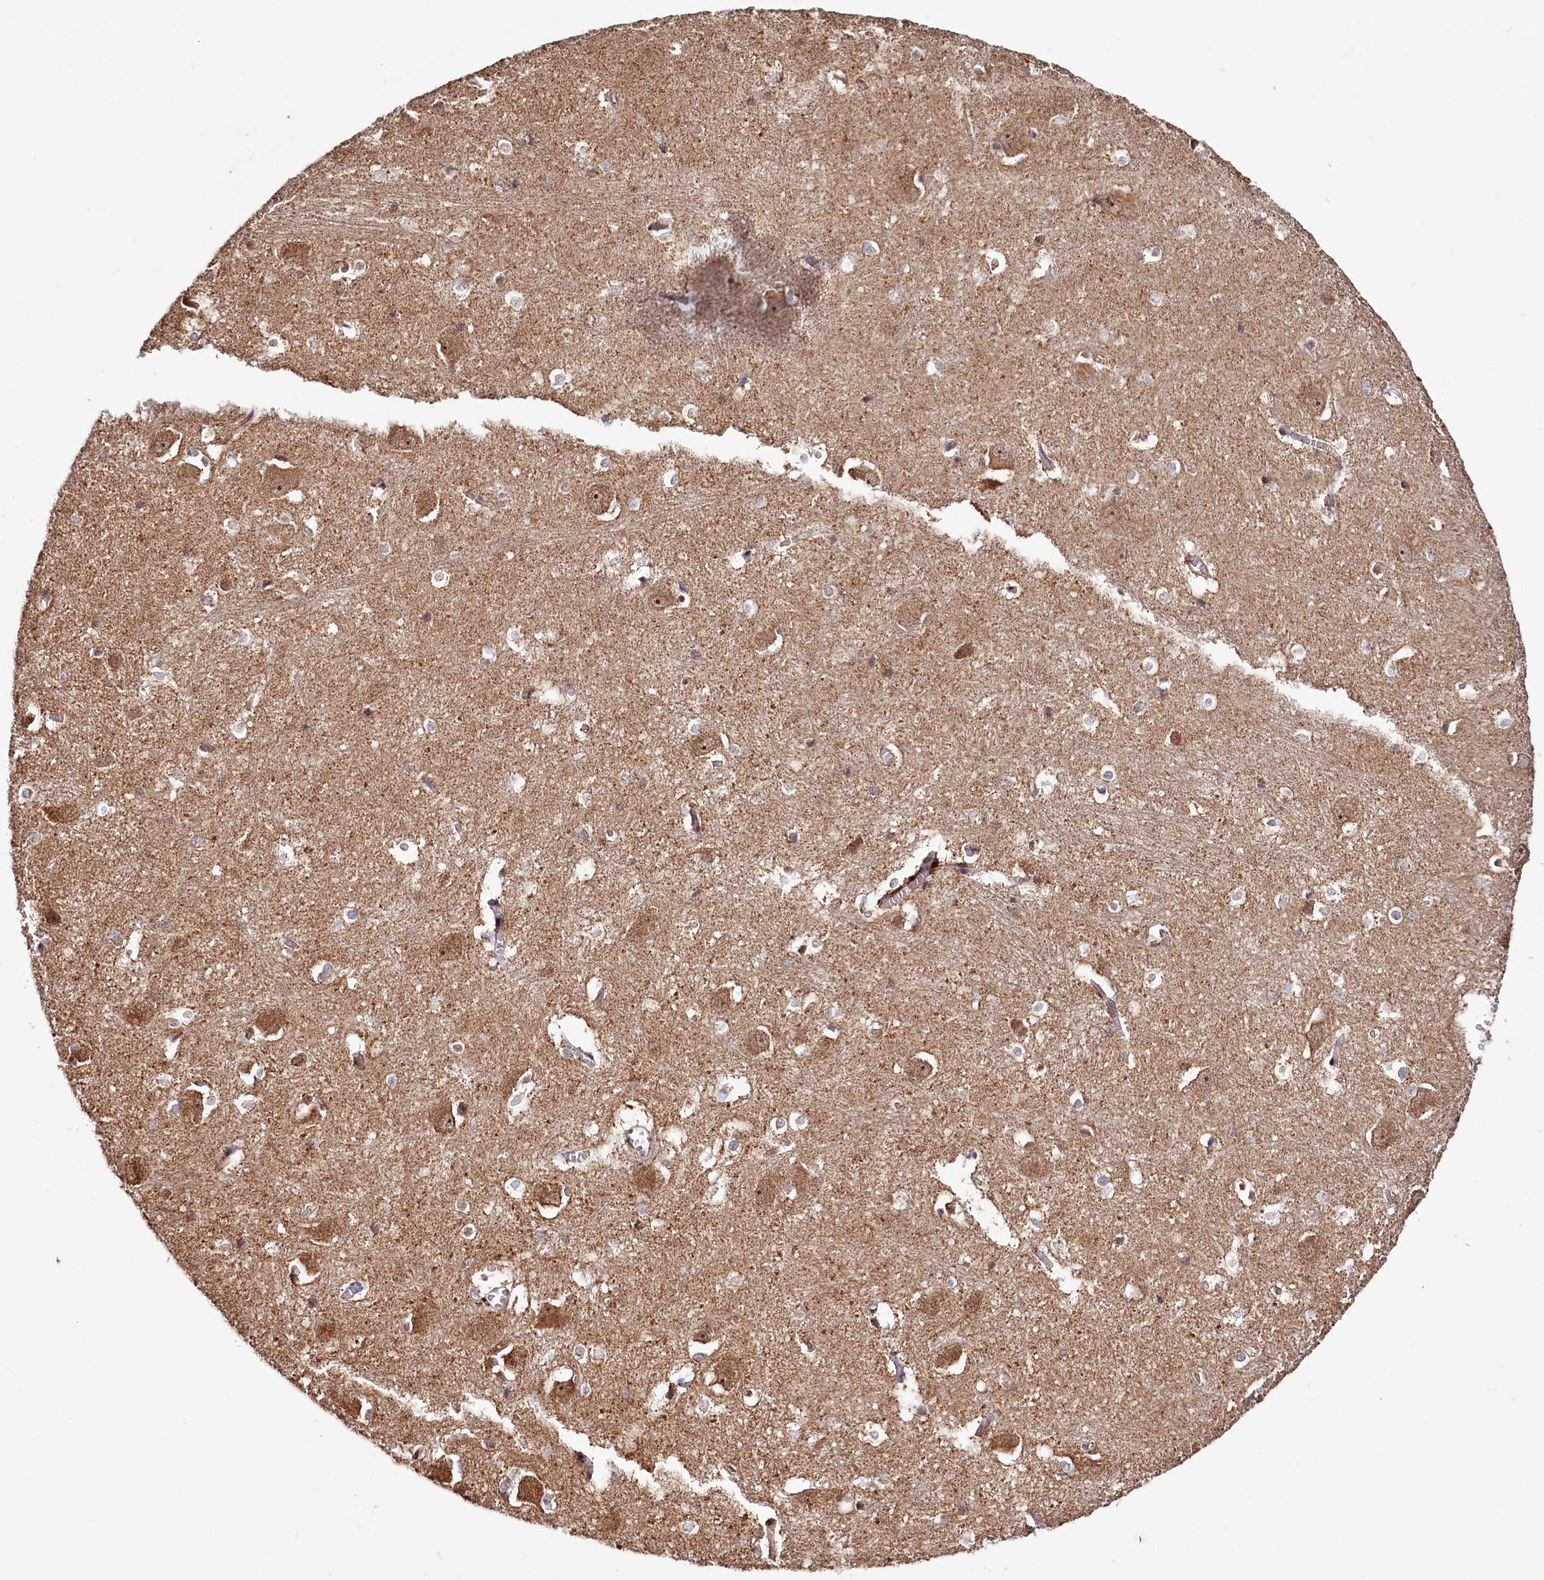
{"staining": {"intensity": "moderate", "quantity": "<25%", "location": "cytoplasmic/membranous"}, "tissue": "caudate", "cell_type": "Glial cells", "image_type": "normal", "snomed": [{"axis": "morphology", "description": "Normal tissue, NOS"}, {"axis": "topography", "description": "Lateral ventricle wall"}], "caption": "An image of human caudate stained for a protein exhibits moderate cytoplasmic/membranous brown staining in glial cells. The staining is performed using DAB (3,3'-diaminobenzidine) brown chromogen to label protein expression. The nuclei are counter-stained blue using hematoxylin.", "gene": "ST7", "patient": {"sex": "male", "age": 37}}